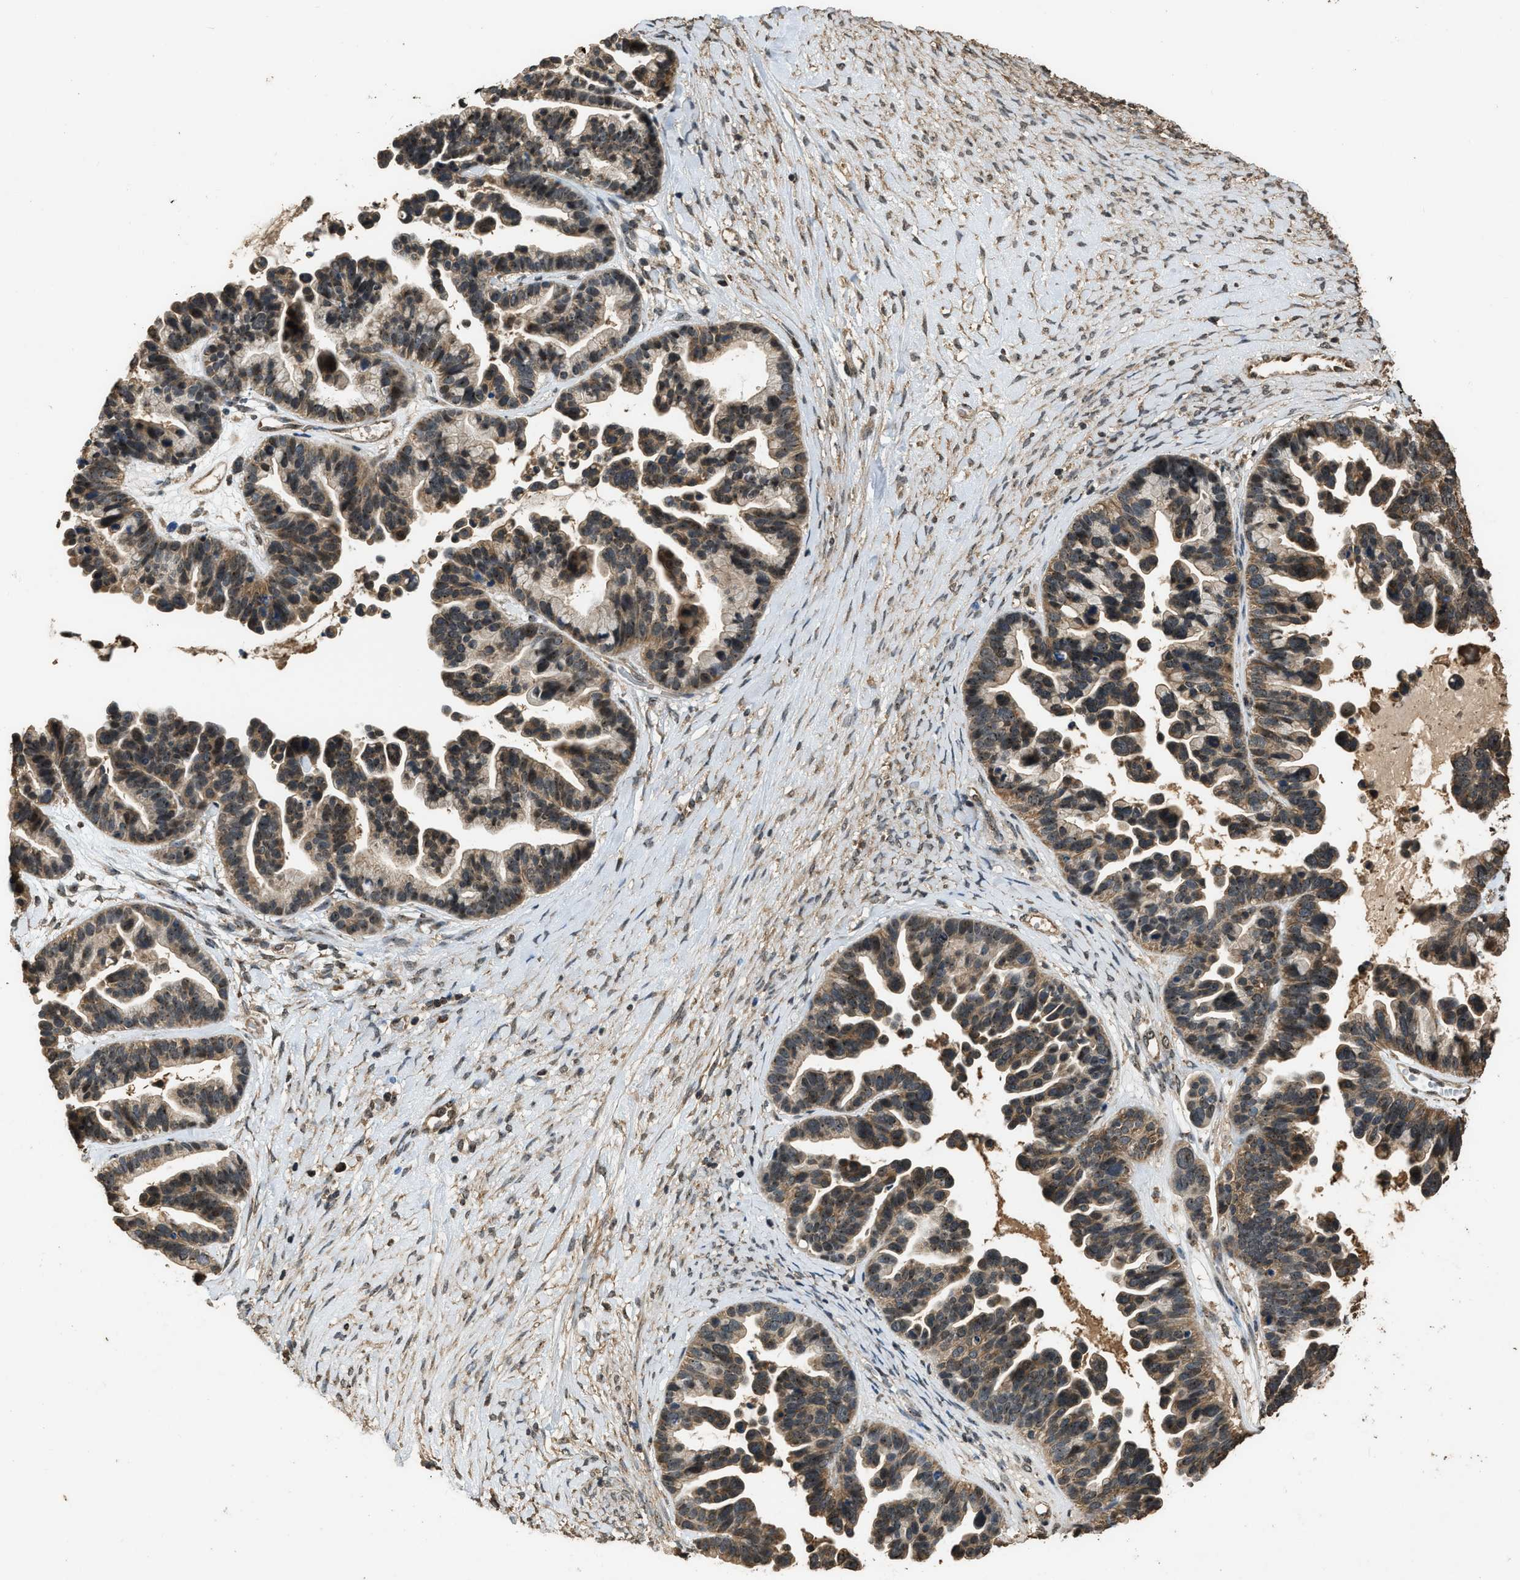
{"staining": {"intensity": "moderate", "quantity": ">75%", "location": "cytoplasmic/membranous,nuclear"}, "tissue": "ovarian cancer", "cell_type": "Tumor cells", "image_type": "cancer", "snomed": [{"axis": "morphology", "description": "Cystadenocarcinoma, serous, NOS"}, {"axis": "topography", "description": "Ovary"}], "caption": "Protein expression analysis of human ovarian cancer reveals moderate cytoplasmic/membranous and nuclear expression in about >75% of tumor cells.", "gene": "DENND6B", "patient": {"sex": "female", "age": 56}}